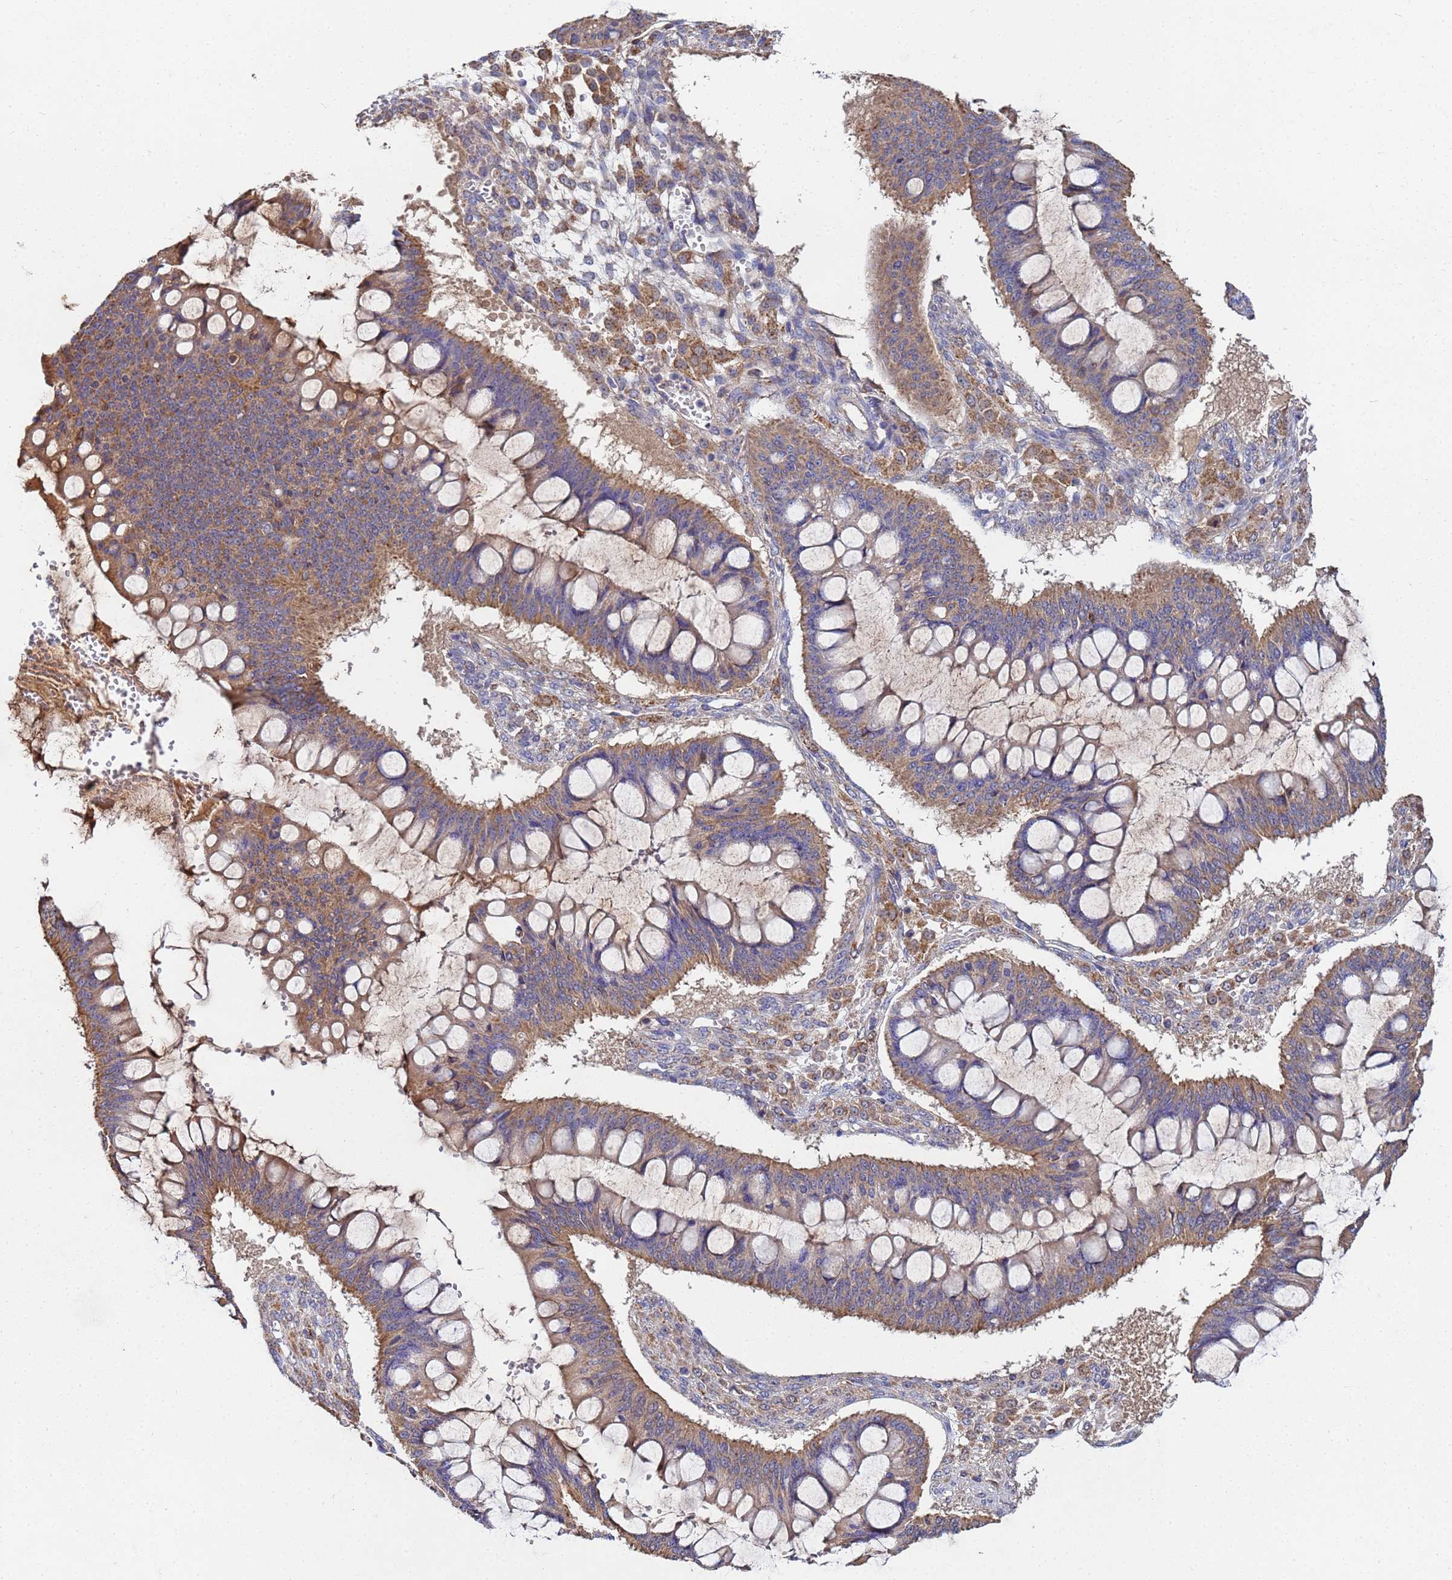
{"staining": {"intensity": "moderate", "quantity": ">75%", "location": "cytoplasmic/membranous"}, "tissue": "ovarian cancer", "cell_type": "Tumor cells", "image_type": "cancer", "snomed": [{"axis": "morphology", "description": "Cystadenocarcinoma, mucinous, NOS"}, {"axis": "topography", "description": "Ovary"}], "caption": "Immunohistochemistry image of neoplastic tissue: human ovarian cancer (mucinous cystadenocarcinoma) stained using immunohistochemistry demonstrates medium levels of moderate protein expression localized specifically in the cytoplasmic/membranous of tumor cells, appearing as a cytoplasmic/membranous brown color.", "gene": "C5orf34", "patient": {"sex": "female", "age": 73}}